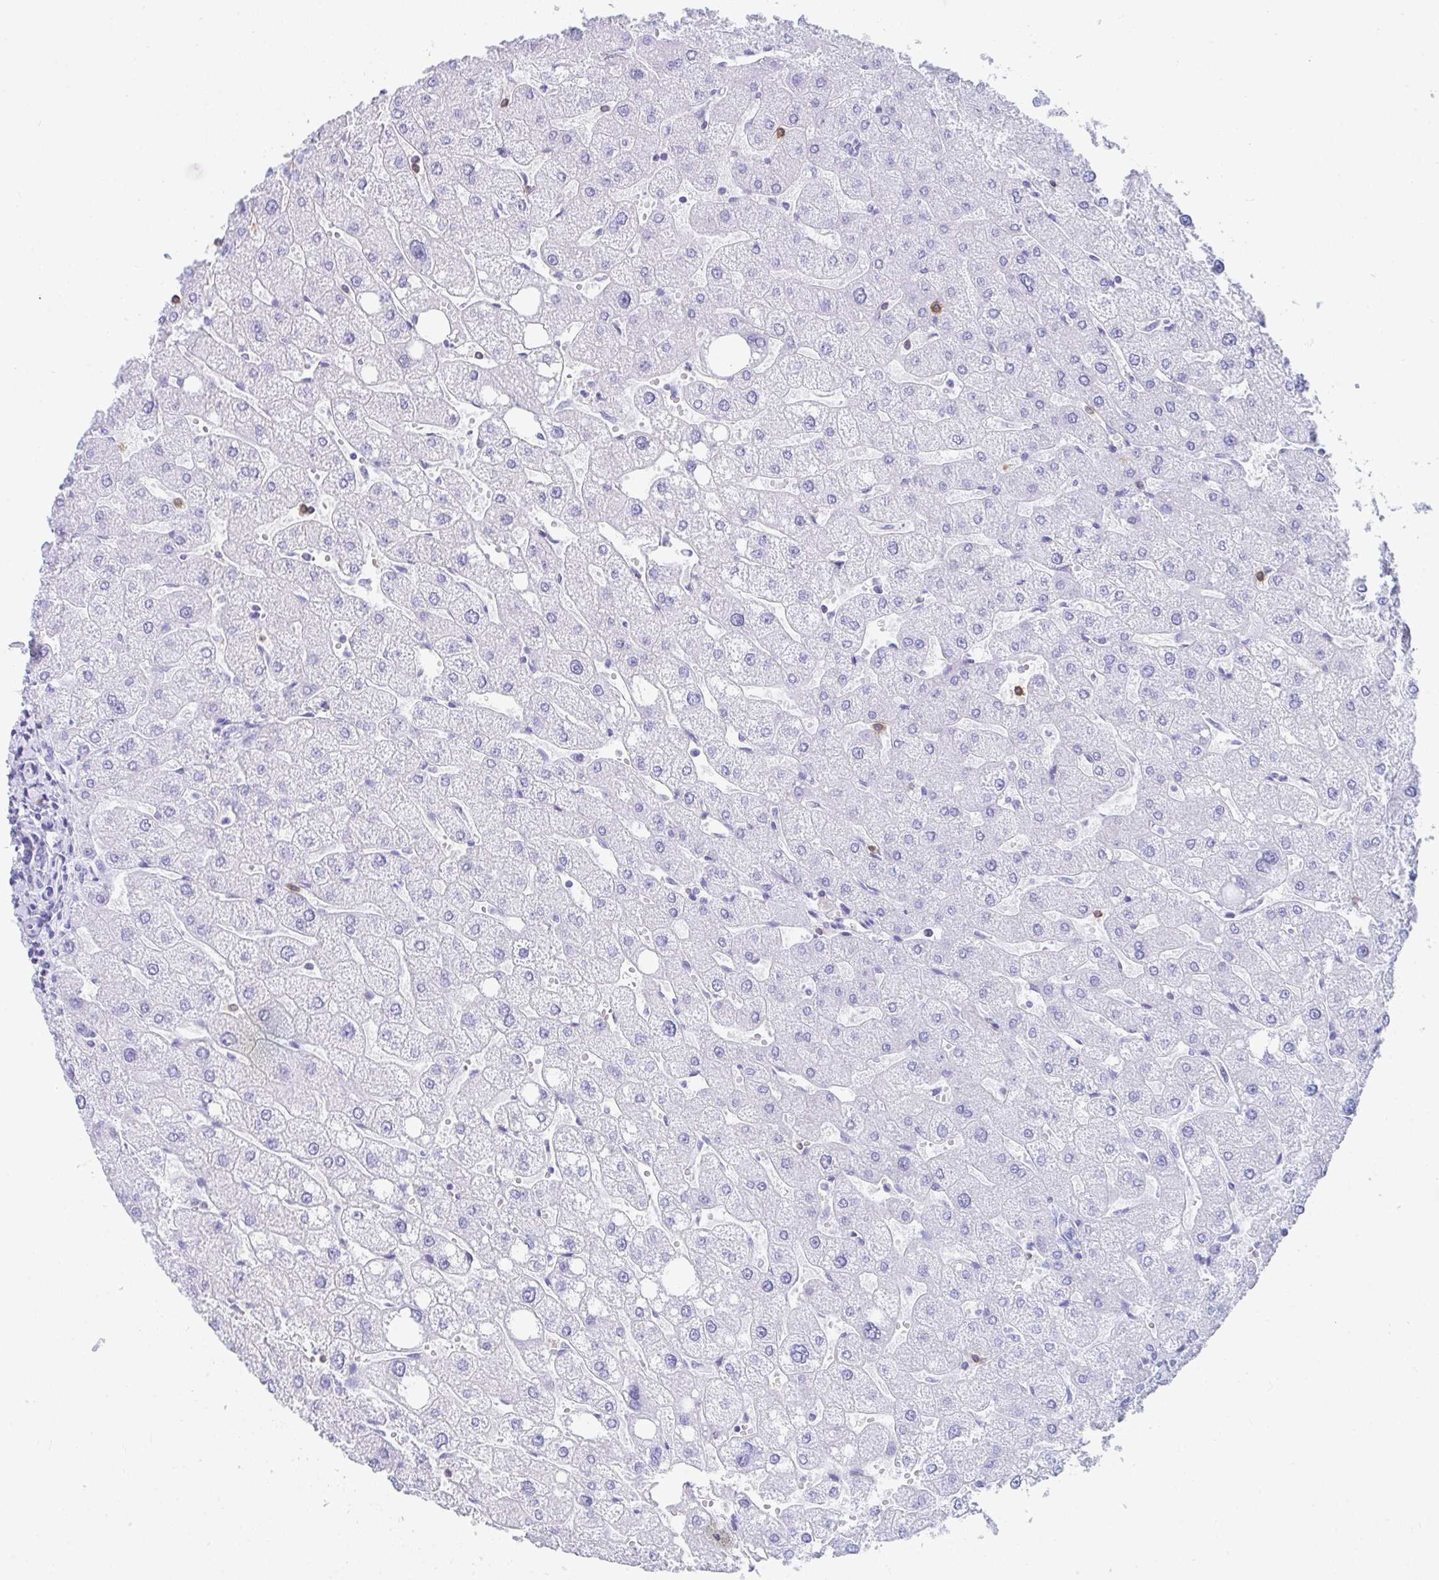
{"staining": {"intensity": "negative", "quantity": "none", "location": "none"}, "tissue": "liver", "cell_type": "Cholangiocytes", "image_type": "normal", "snomed": [{"axis": "morphology", "description": "Normal tissue, NOS"}, {"axis": "topography", "description": "Liver"}], "caption": "Immunohistochemical staining of unremarkable human liver demonstrates no significant positivity in cholangiocytes.", "gene": "CD7", "patient": {"sex": "male", "age": 67}}